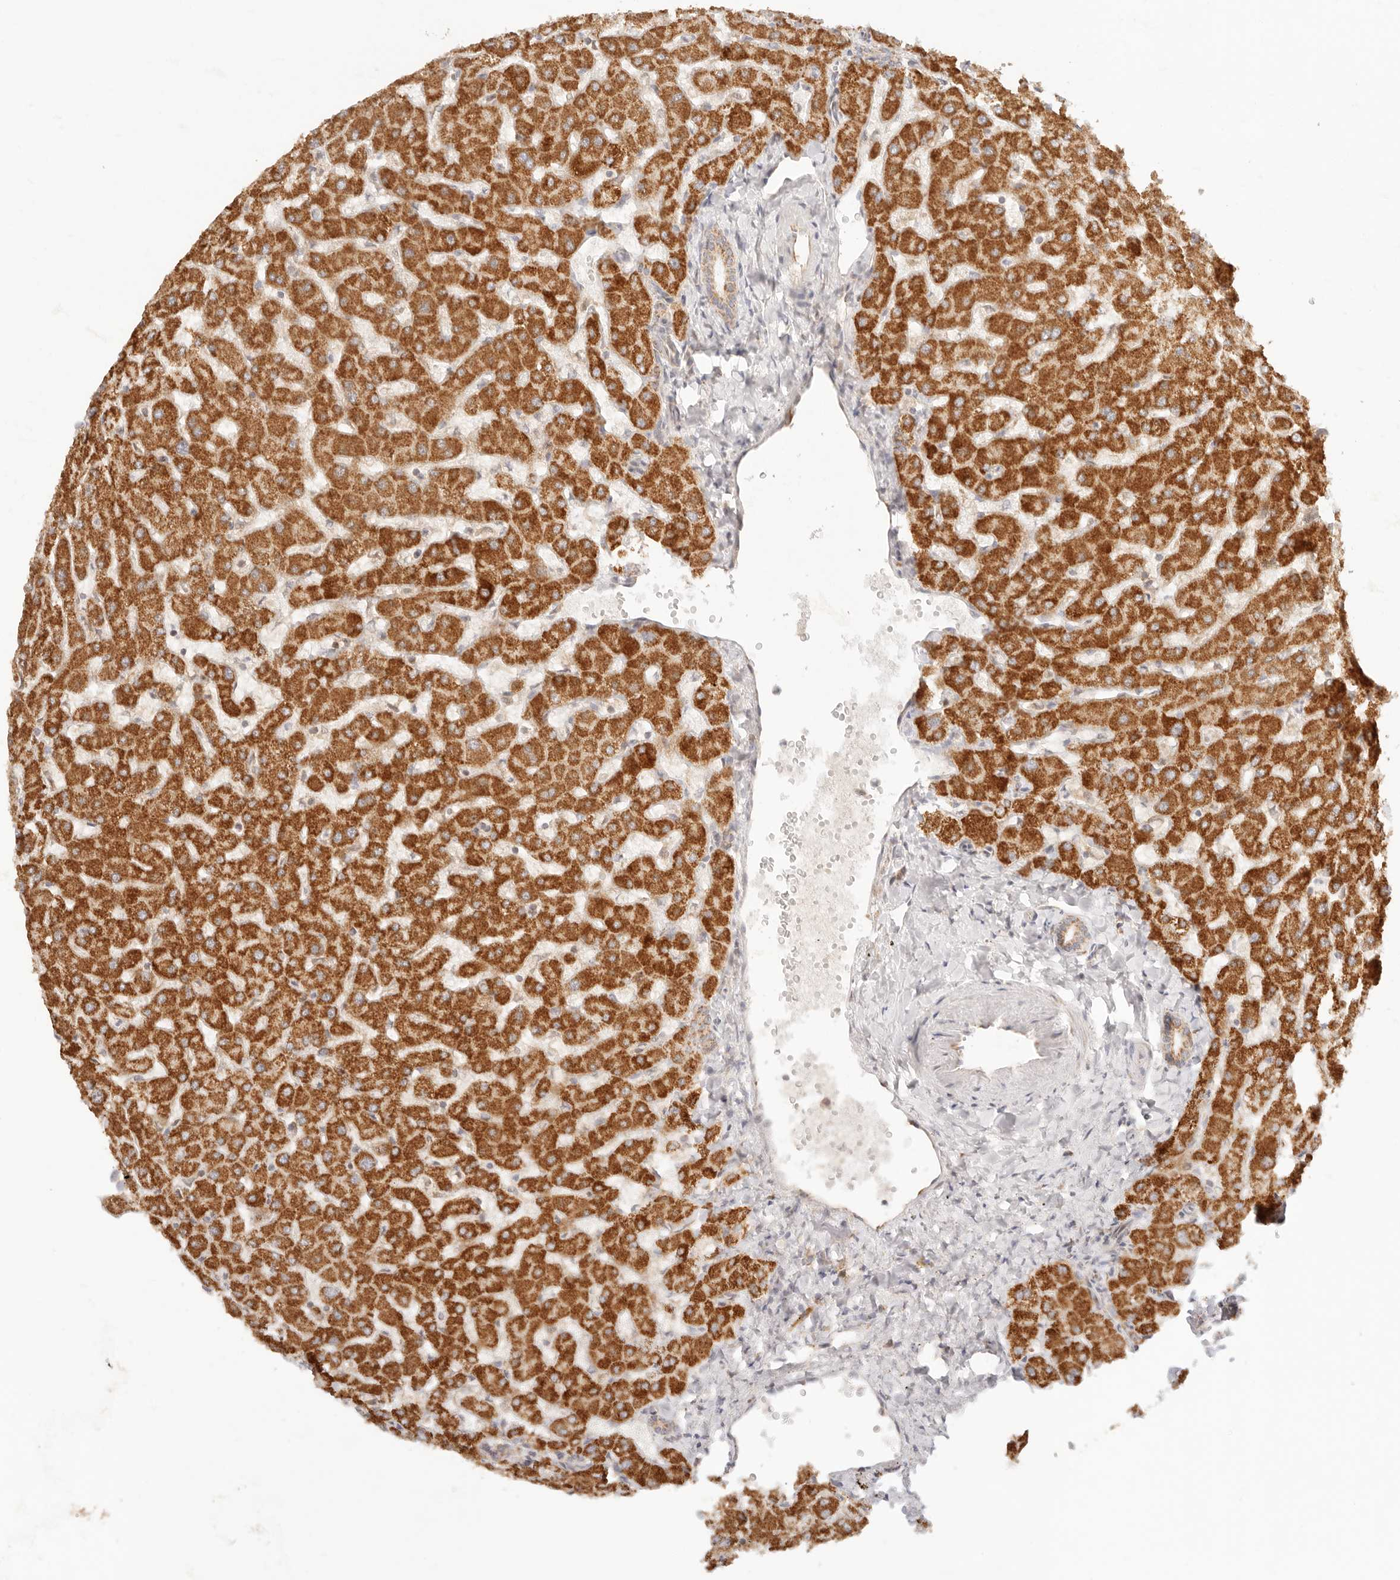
{"staining": {"intensity": "moderate", "quantity": ">75%", "location": "cytoplasmic/membranous"}, "tissue": "liver", "cell_type": "Cholangiocytes", "image_type": "normal", "snomed": [{"axis": "morphology", "description": "Normal tissue, NOS"}, {"axis": "topography", "description": "Liver"}], "caption": "This histopathology image demonstrates IHC staining of normal liver, with medium moderate cytoplasmic/membranous staining in about >75% of cholangiocytes.", "gene": "COA6", "patient": {"sex": "female", "age": 63}}